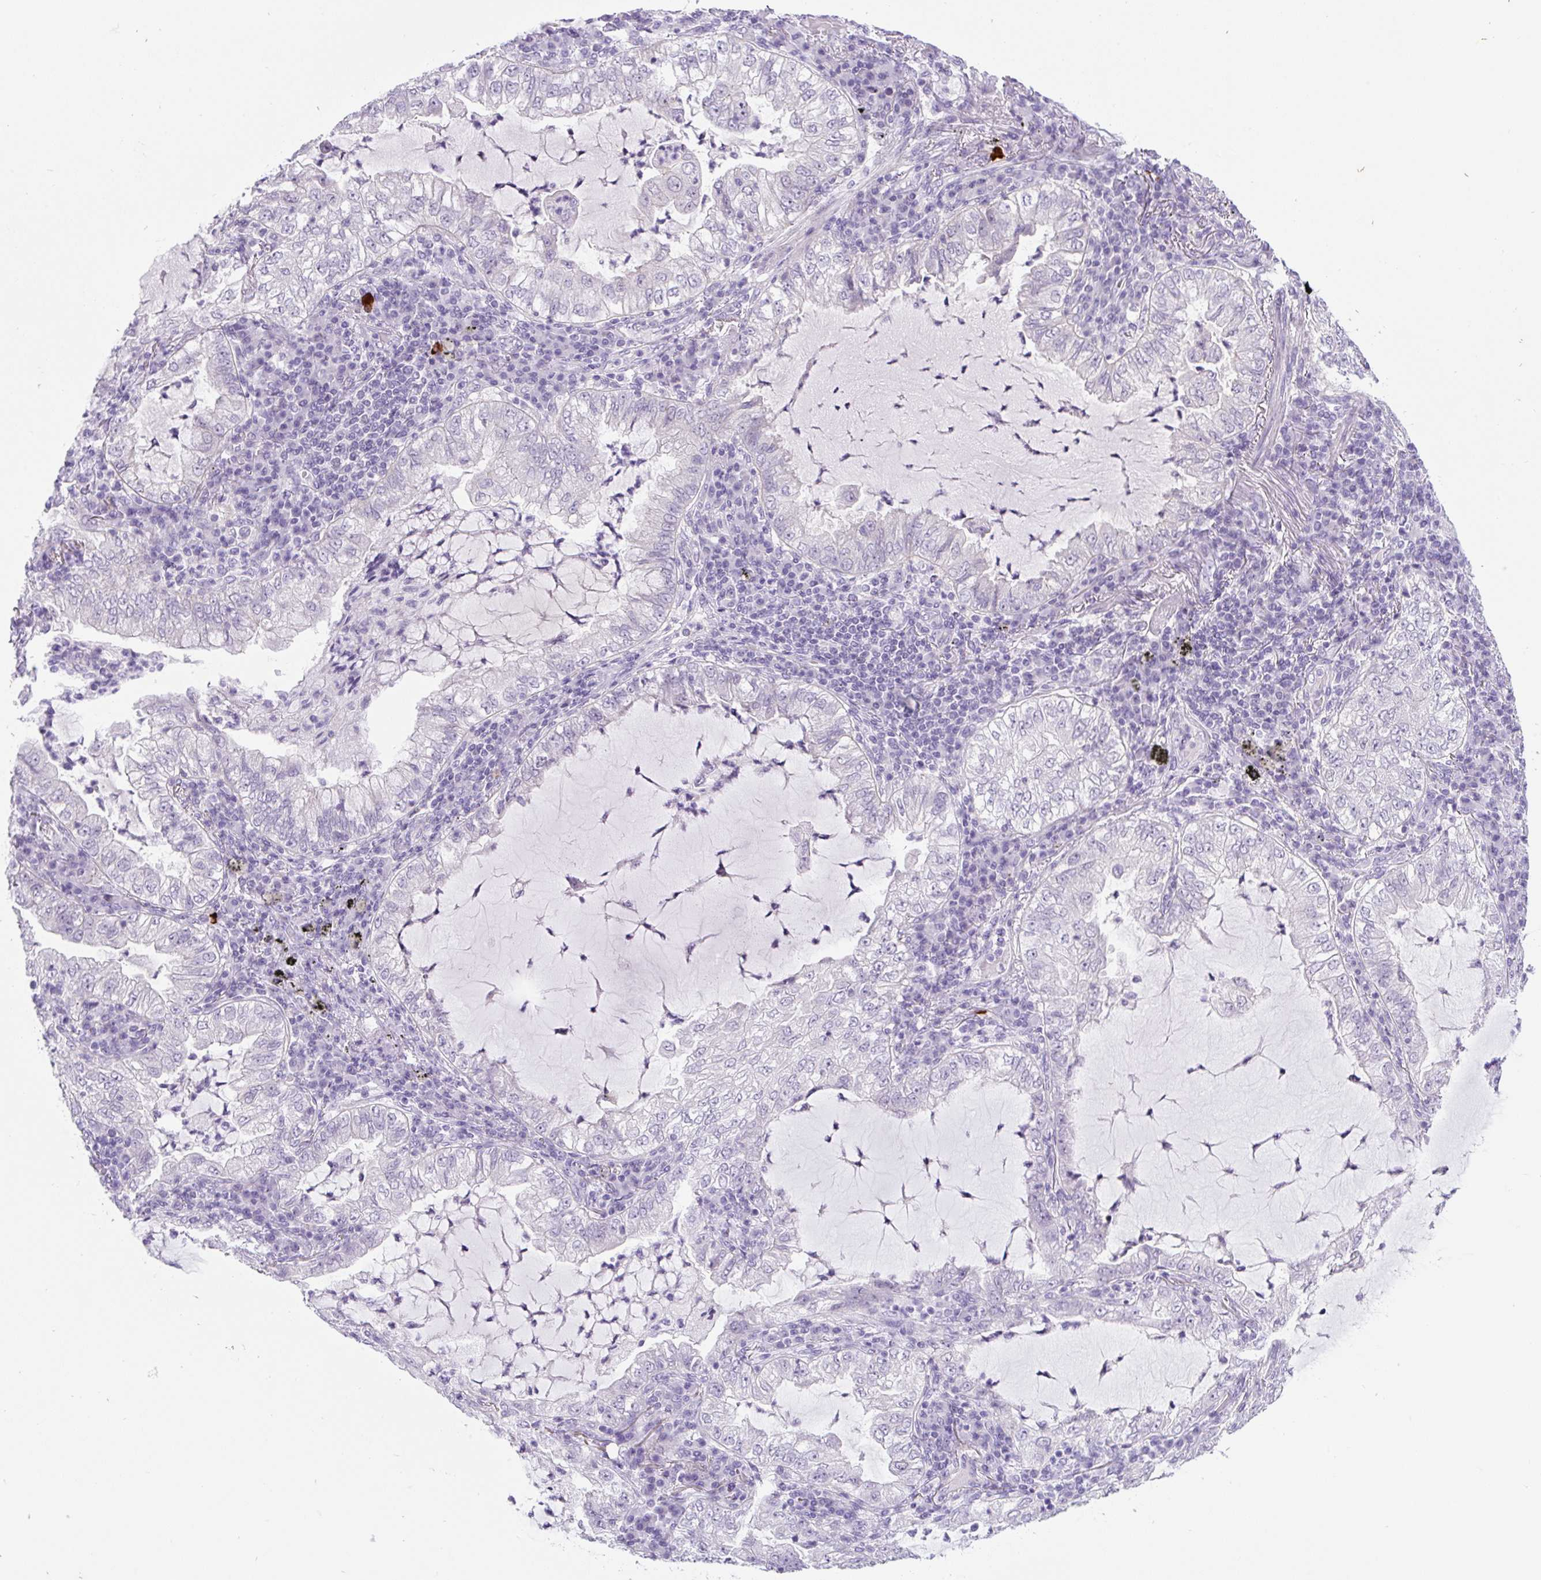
{"staining": {"intensity": "negative", "quantity": "none", "location": "none"}, "tissue": "lung cancer", "cell_type": "Tumor cells", "image_type": "cancer", "snomed": [{"axis": "morphology", "description": "Adenocarcinoma, NOS"}, {"axis": "topography", "description": "Lung"}], "caption": "Immunohistochemistry (IHC) histopathology image of neoplastic tissue: adenocarcinoma (lung) stained with DAB (3,3'-diaminobenzidine) exhibits no significant protein positivity in tumor cells.", "gene": "ADAMTS19", "patient": {"sex": "female", "age": 73}}